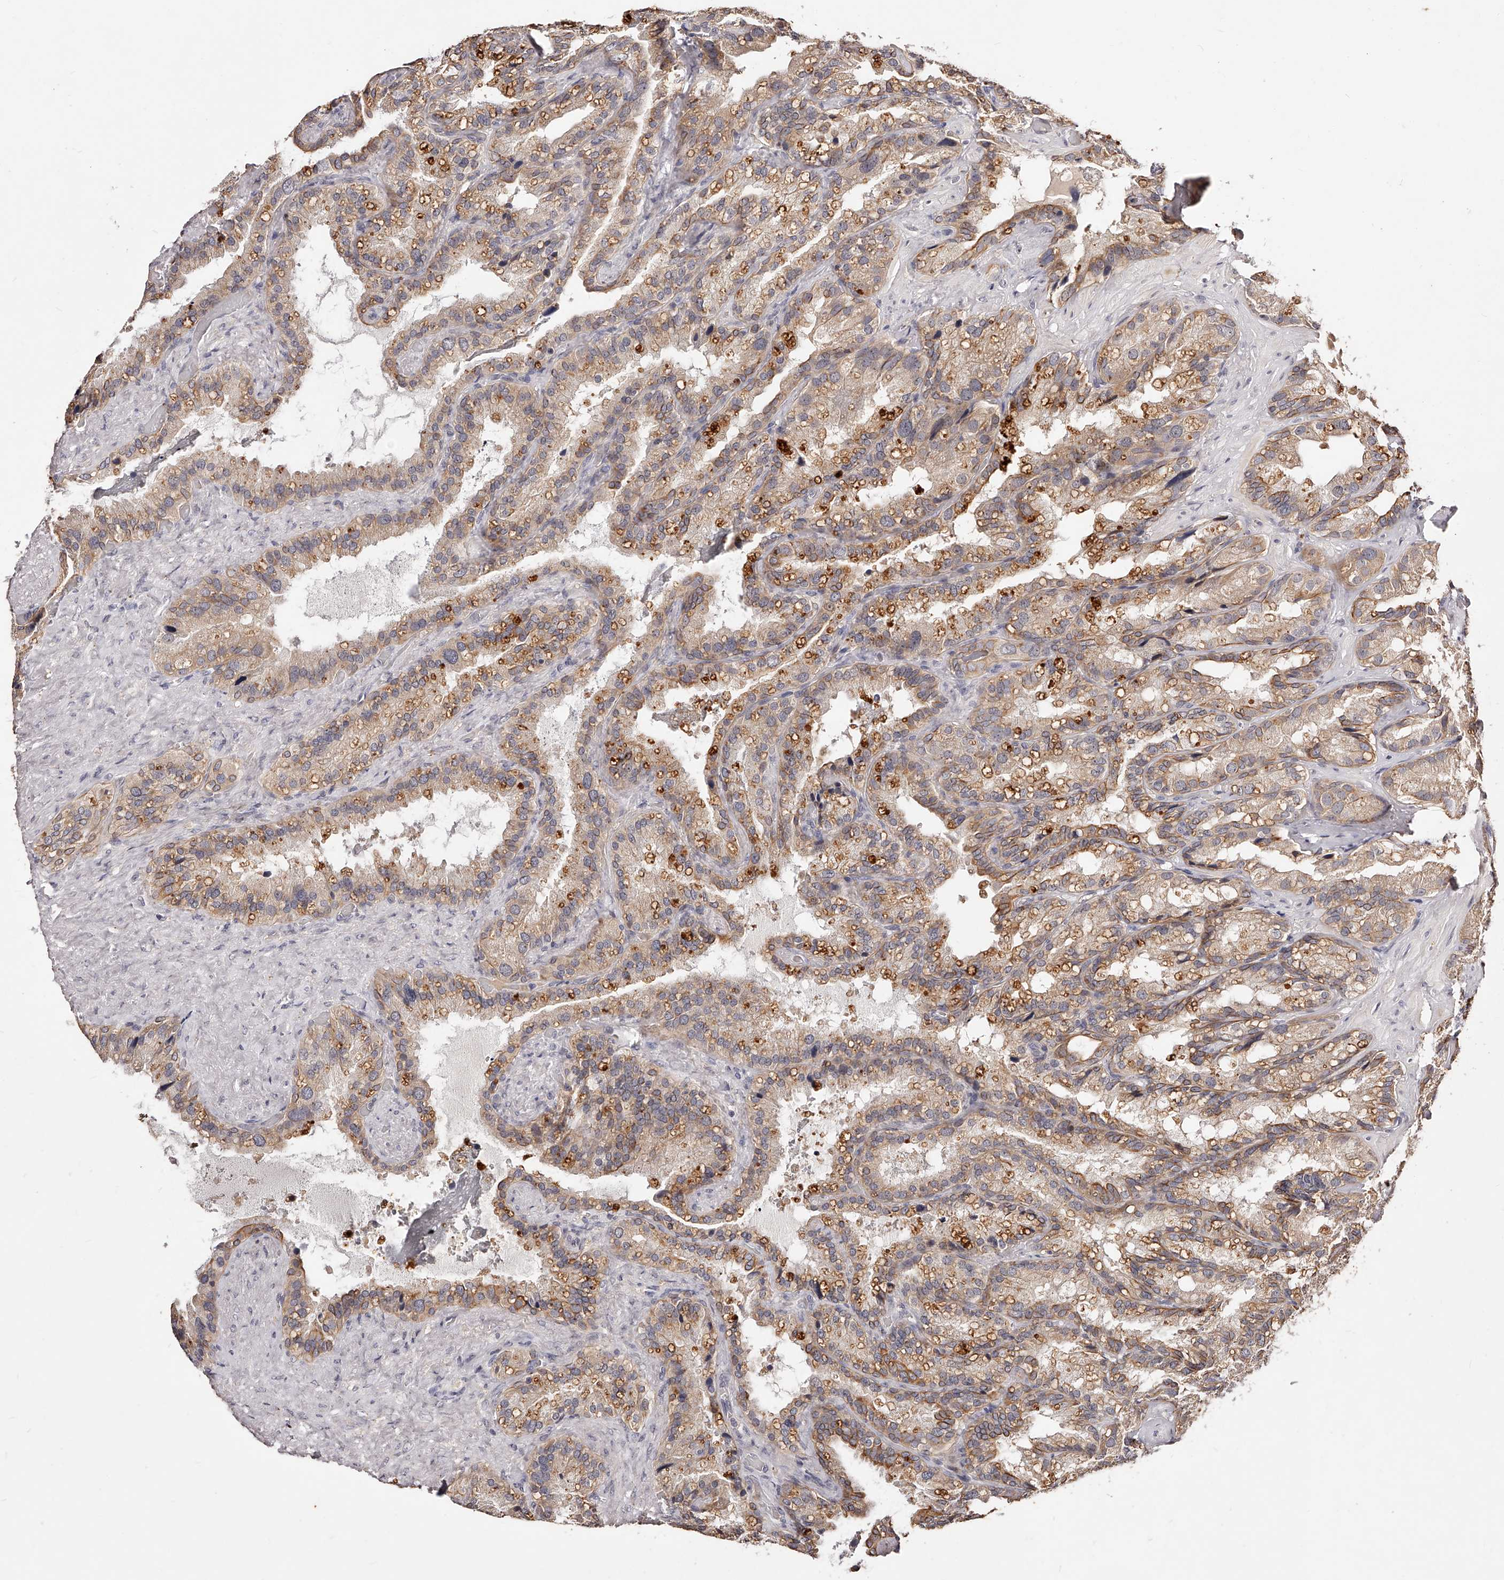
{"staining": {"intensity": "moderate", "quantity": ">75%", "location": "cytoplasmic/membranous"}, "tissue": "seminal vesicle", "cell_type": "Glandular cells", "image_type": "normal", "snomed": [{"axis": "morphology", "description": "Normal tissue, NOS"}, {"axis": "topography", "description": "Prostate"}, {"axis": "topography", "description": "Seminal veicle"}], "caption": "Immunohistochemical staining of benign human seminal vesicle reveals >75% levels of moderate cytoplasmic/membranous protein expression in about >75% of glandular cells. The staining was performed using DAB to visualize the protein expression in brown, while the nuclei were stained in blue with hematoxylin (Magnification: 20x).", "gene": "PHACTR1", "patient": {"sex": "male", "age": 68}}